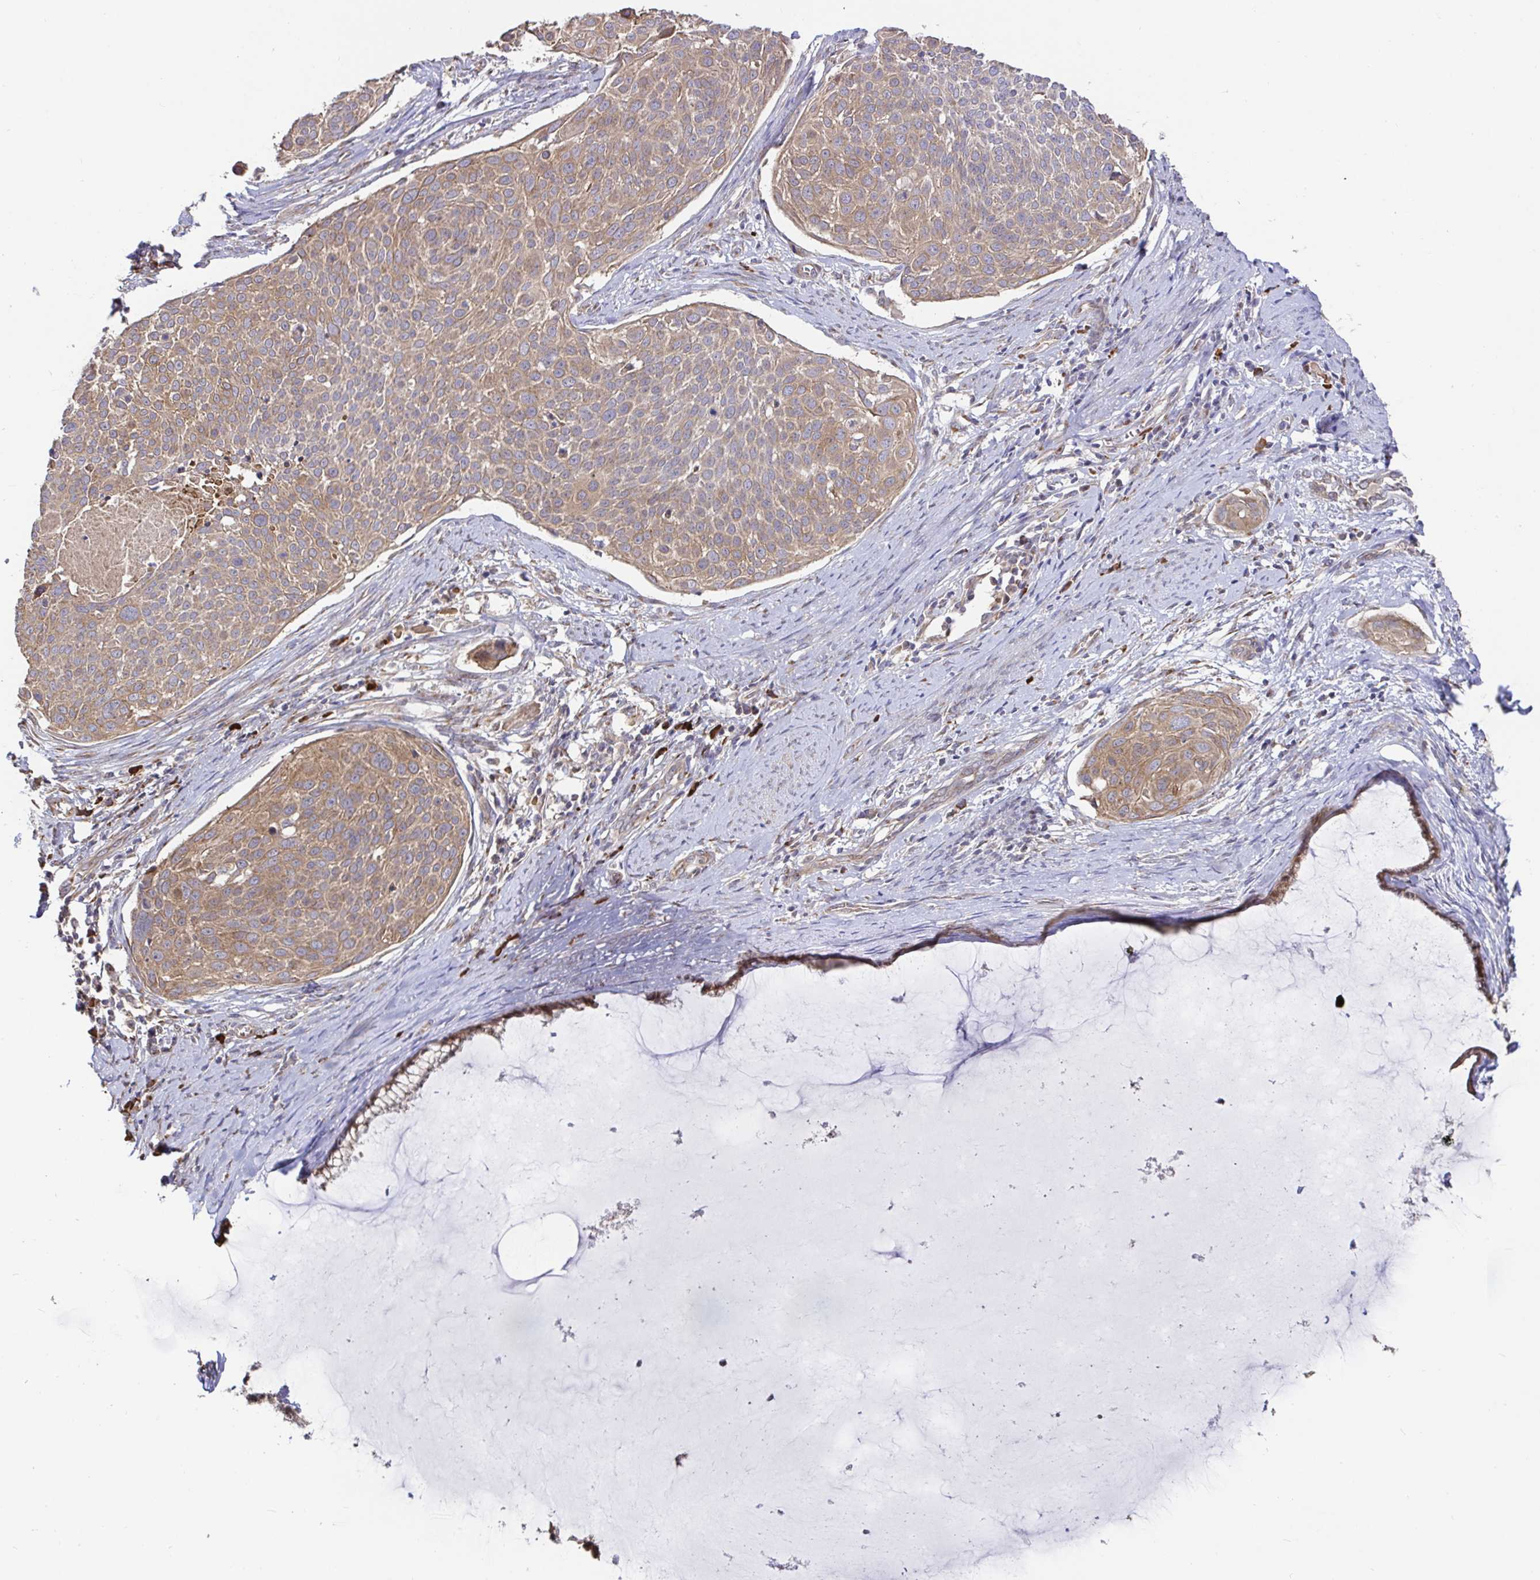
{"staining": {"intensity": "moderate", "quantity": ">75%", "location": "cytoplasmic/membranous"}, "tissue": "cervical cancer", "cell_type": "Tumor cells", "image_type": "cancer", "snomed": [{"axis": "morphology", "description": "Squamous cell carcinoma, NOS"}, {"axis": "topography", "description": "Cervix"}], "caption": "The photomicrograph shows a brown stain indicating the presence of a protein in the cytoplasmic/membranous of tumor cells in cervical squamous cell carcinoma.", "gene": "ELP1", "patient": {"sex": "female", "age": 39}}